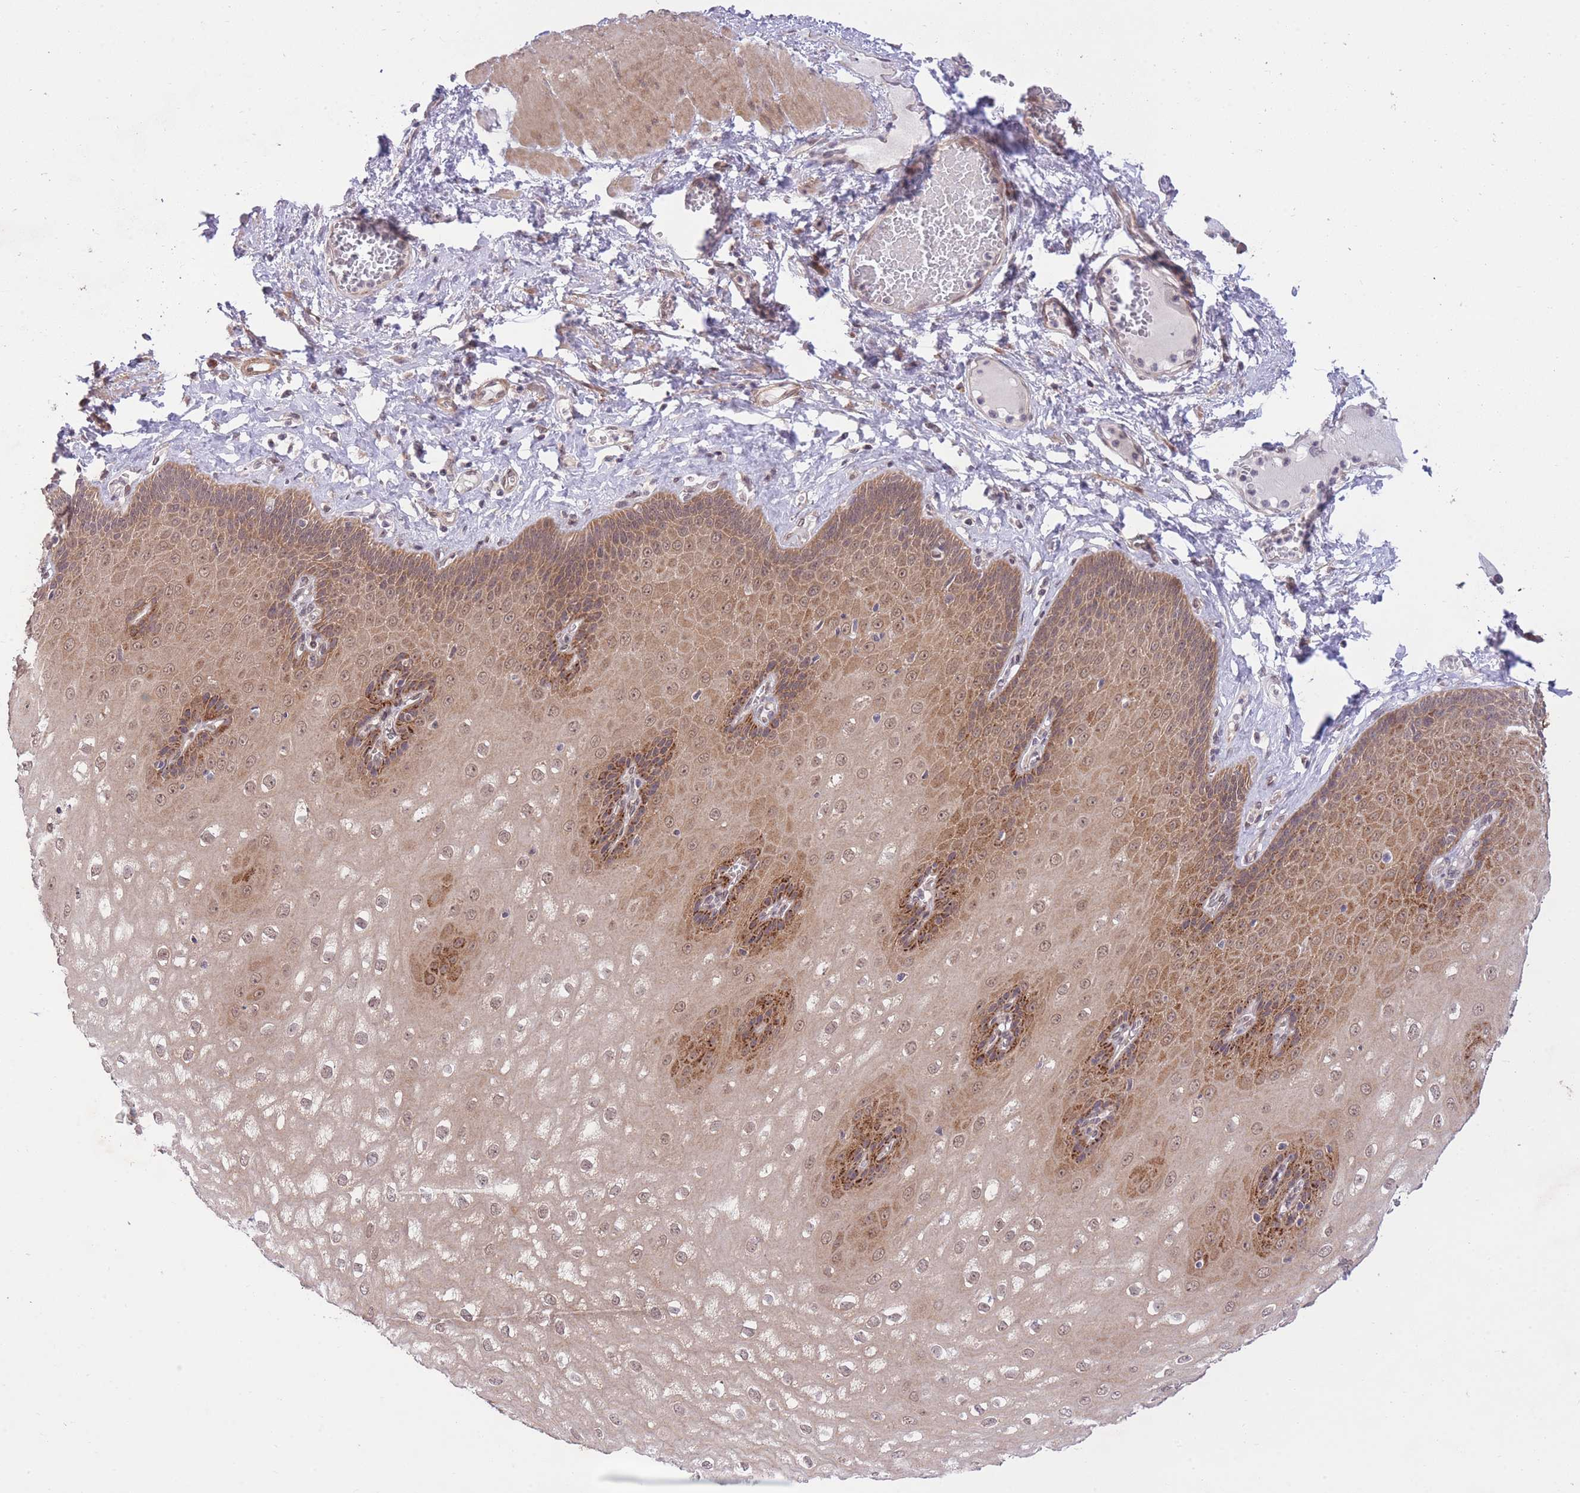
{"staining": {"intensity": "moderate", "quantity": ">75%", "location": "cytoplasmic/membranous,nuclear"}, "tissue": "esophagus", "cell_type": "Squamous epithelial cells", "image_type": "normal", "snomed": [{"axis": "morphology", "description": "Normal tissue, NOS"}, {"axis": "topography", "description": "Esophagus"}], "caption": "Esophagus stained with immunohistochemistry shows moderate cytoplasmic/membranous,nuclear expression in about >75% of squamous epithelial cells. (Stains: DAB in brown, nuclei in blue, Microscopy: brightfield microscopy at high magnification).", "gene": "ELOA2", "patient": {"sex": "male", "age": 60}}